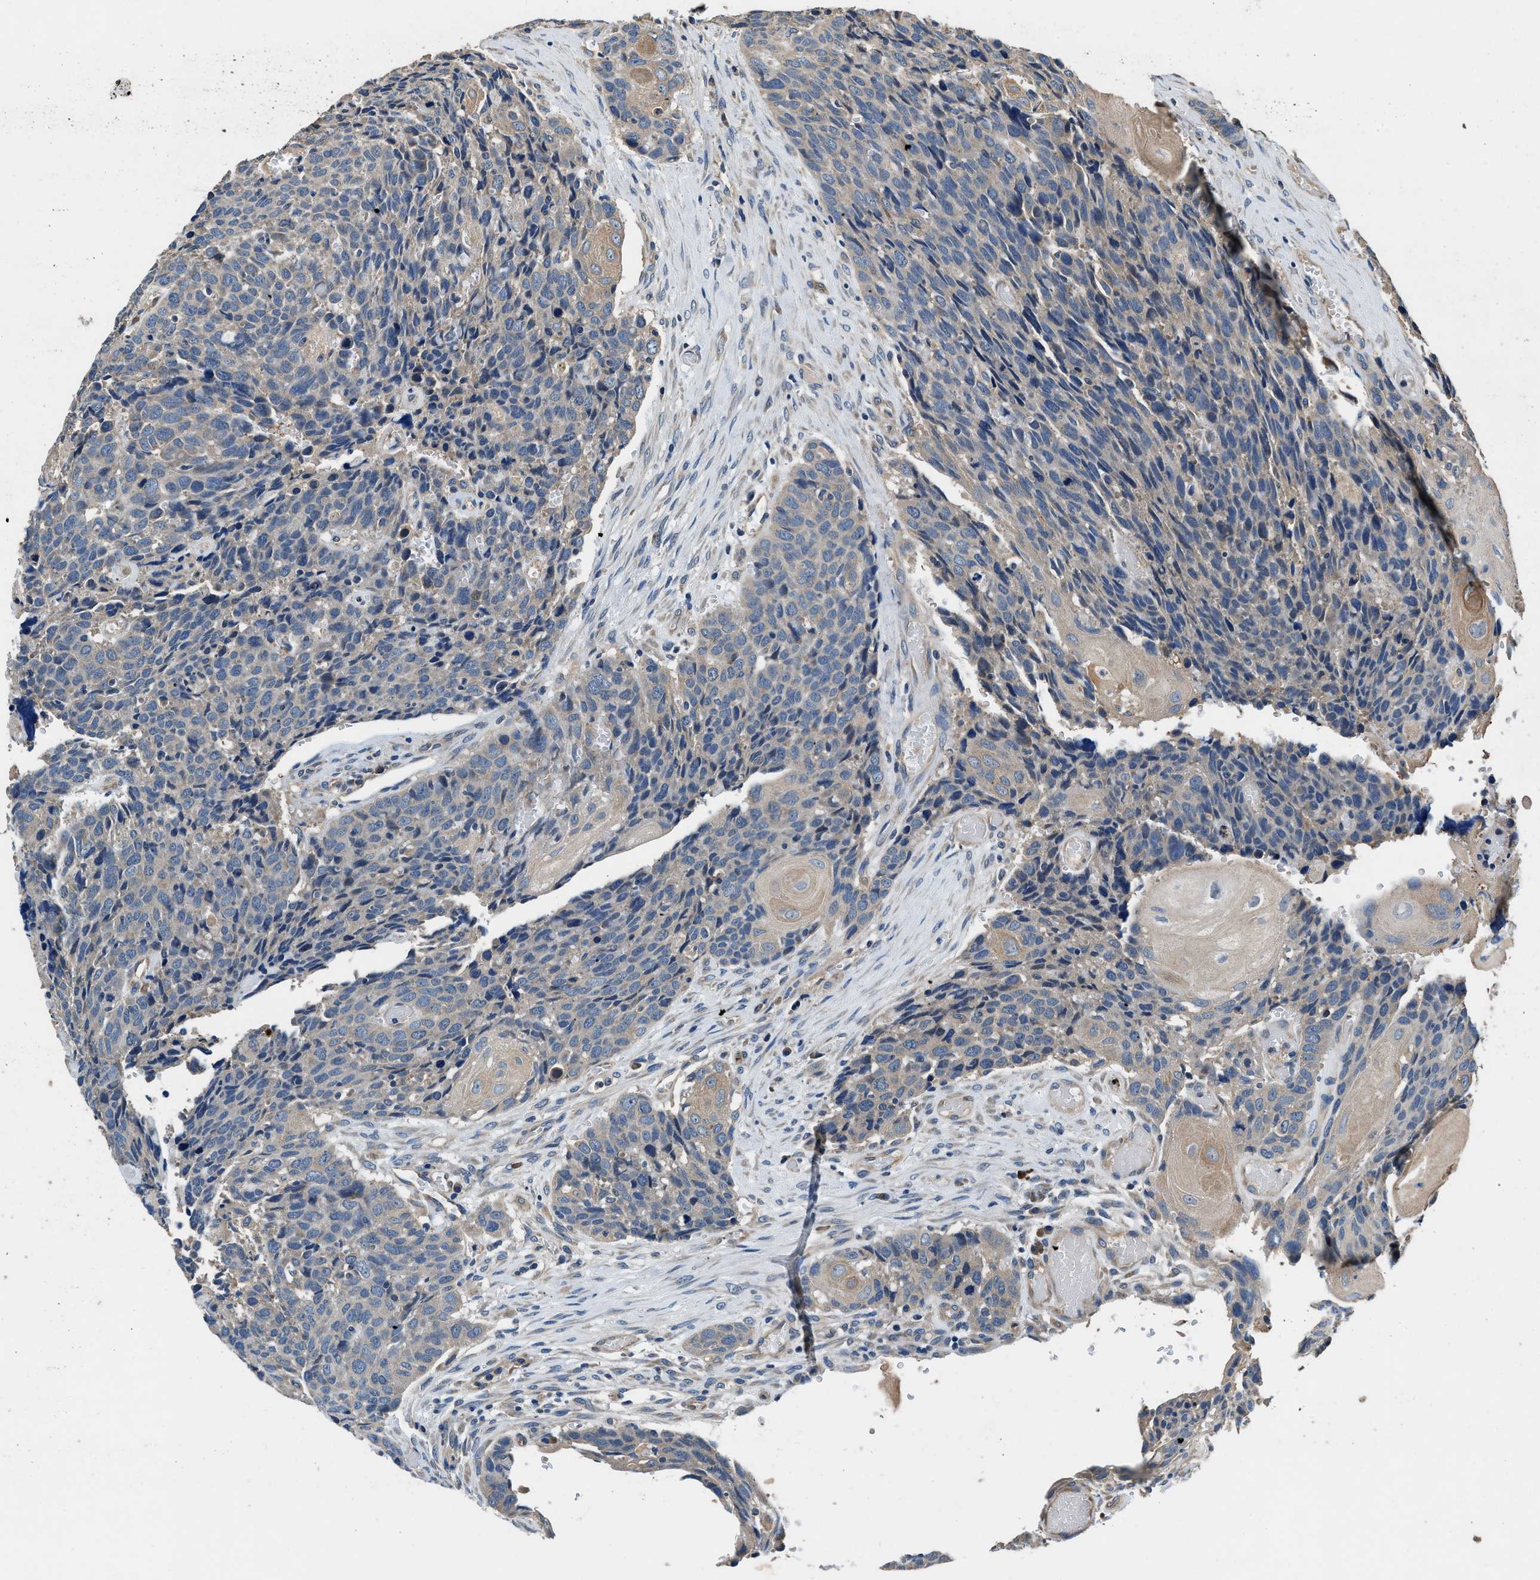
{"staining": {"intensity": "weak", "quantity": "25%-75%", "location": "cytoplasmic/membranous"}, "tissue": "head and neck cancer", "cell_type": "Tumor cells", "image_type": "cancer", "snomed": [{"axis": "morphology", "description": "Squamous cell carcinoma, NOS"}, {"axis": "topography", "description": "Head-Neck"}], "caption": "Head and neck squamous cell carcinoma stained with DAB (3,3'-diaminobenzidine) IHC exhibits low levels of weak cytoplasmic/membranous positivity in approximately 25%-75% of tumor cells.", "gene": "DHRS7B", "patient": {"sex": "male", "age": 66}}